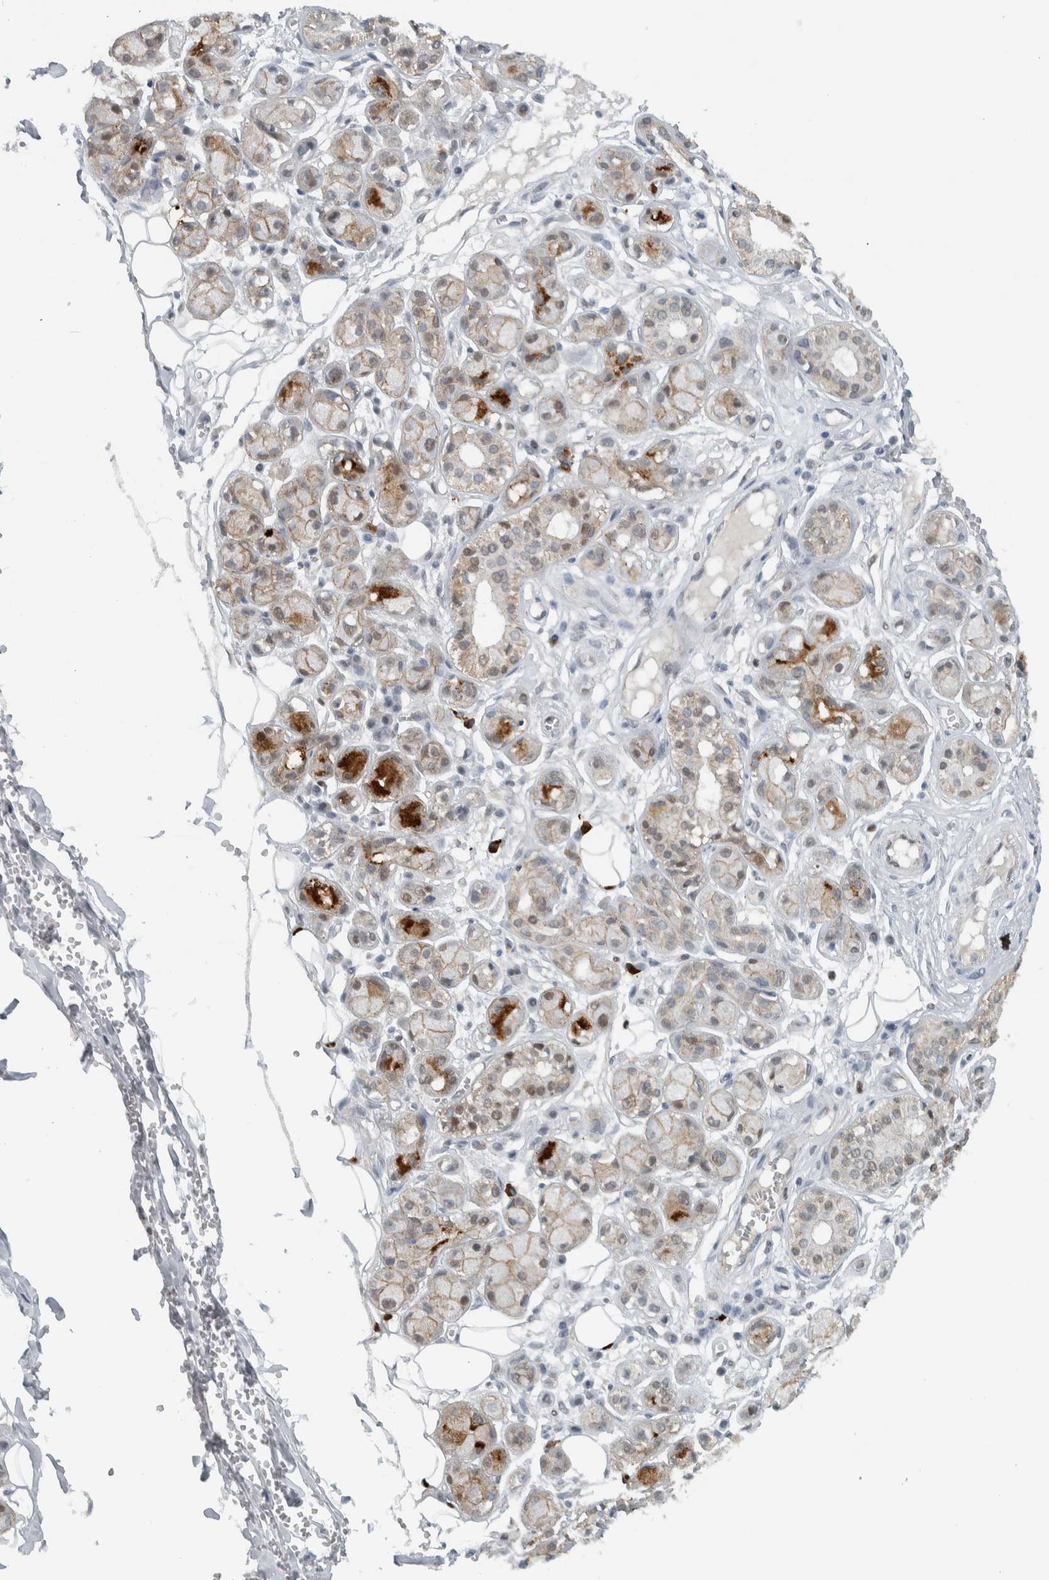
{"staining": {"intensity": "negative", "quantity": "none", "location": "none"}, "tissue": "adipose tissue", "cell_type": "Adipocytes", "image_type": "normal", "snomed": [{"axis": "morphology", "description": "Normal tissue, NOS"}, {"axis": "morphology", "description": "Inflammation, NOS"}, {"axis": "topography", "description": "Salivary gland"}, {"axis": "topography", "description": "Peripheral nerve tissue"}], "caption": "DAB (3,3'-diaminobenzidine) immunohistochemical staining of benign human adipose tissue reveals no significant positivity in adipocytes.", "gene": "ADPRM", "patient": {"sex": "female", "age": 75}}